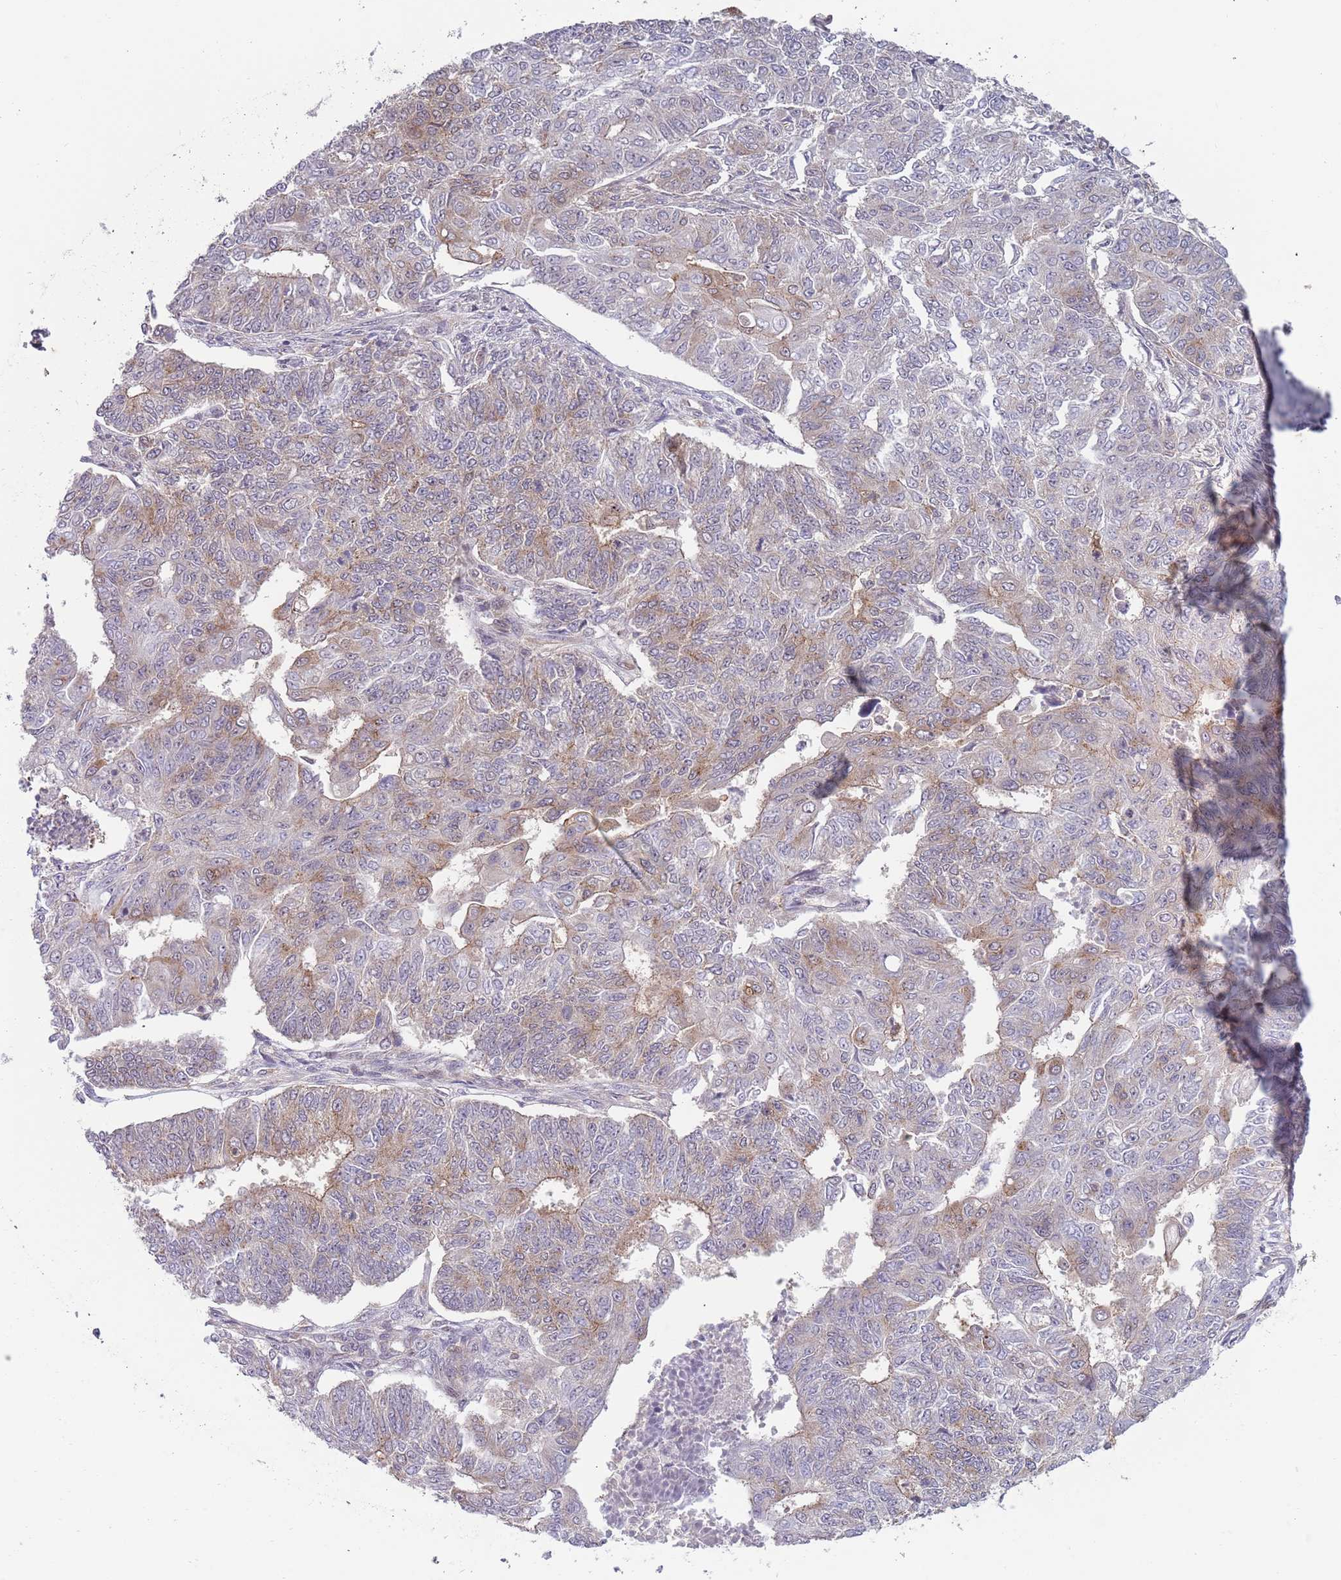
{"staining": {"intensity": "weak", "quantity": "<25%", "location": "cytoplasmic/membranous"}, "tissue": "endometrial cancer", "cell_type": "Tumor cells", "image_type": "cancer", "snomed": [{"axis": "morphology", "description": "Adenocarcinoma, NOS"}, {"axis": "topography", "description": "Endometrium"}], "caption": "Tumor cells are negative for protein expression in human endometrial cancer (adenocarcinoma).", "gene": "GGA1", "patient": {"sex": "female", "age": 32}}